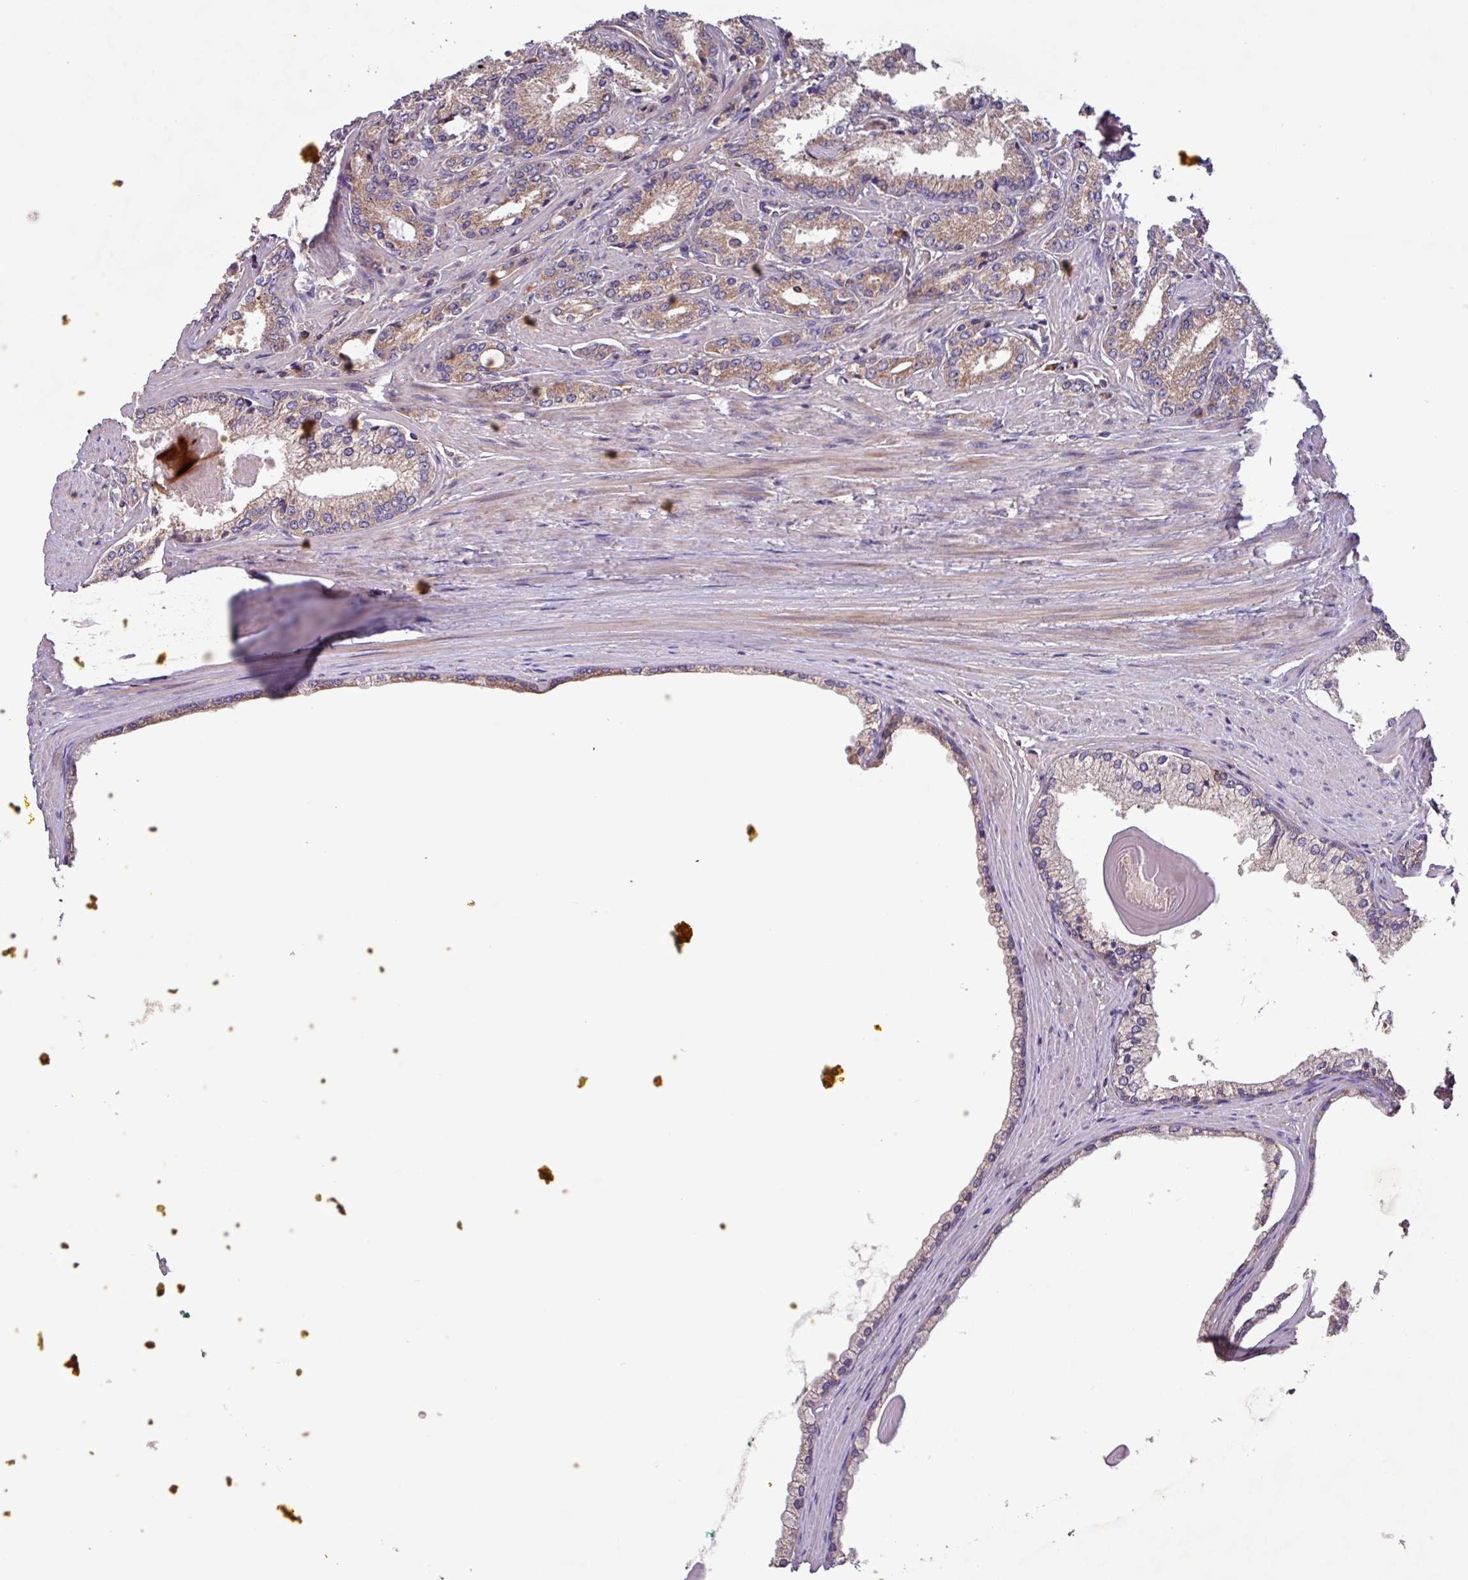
{"staining": {"intensity": "moderate", "quantity": "25%-75%", "location": "cytoplasmic/membranous"}, "tissue": "prostate cancer", "cell_type": "Tumor cells", "image_type": "cancer", "snomed": [{"axis": "morphology", "description": "Adenocarcinoma, High grade"}, {"axis": "topography", "description": "Prostate"}], "caption": "Human prostate adenocarcinoma (high-grade) stained with a brown dye exhibits moderate cytoplasmic/membranous positive staining in approximately 25%-75% of tumor cells.", "gene": "PTPRQ", "patient": {"sex": "male", "age": 66}}